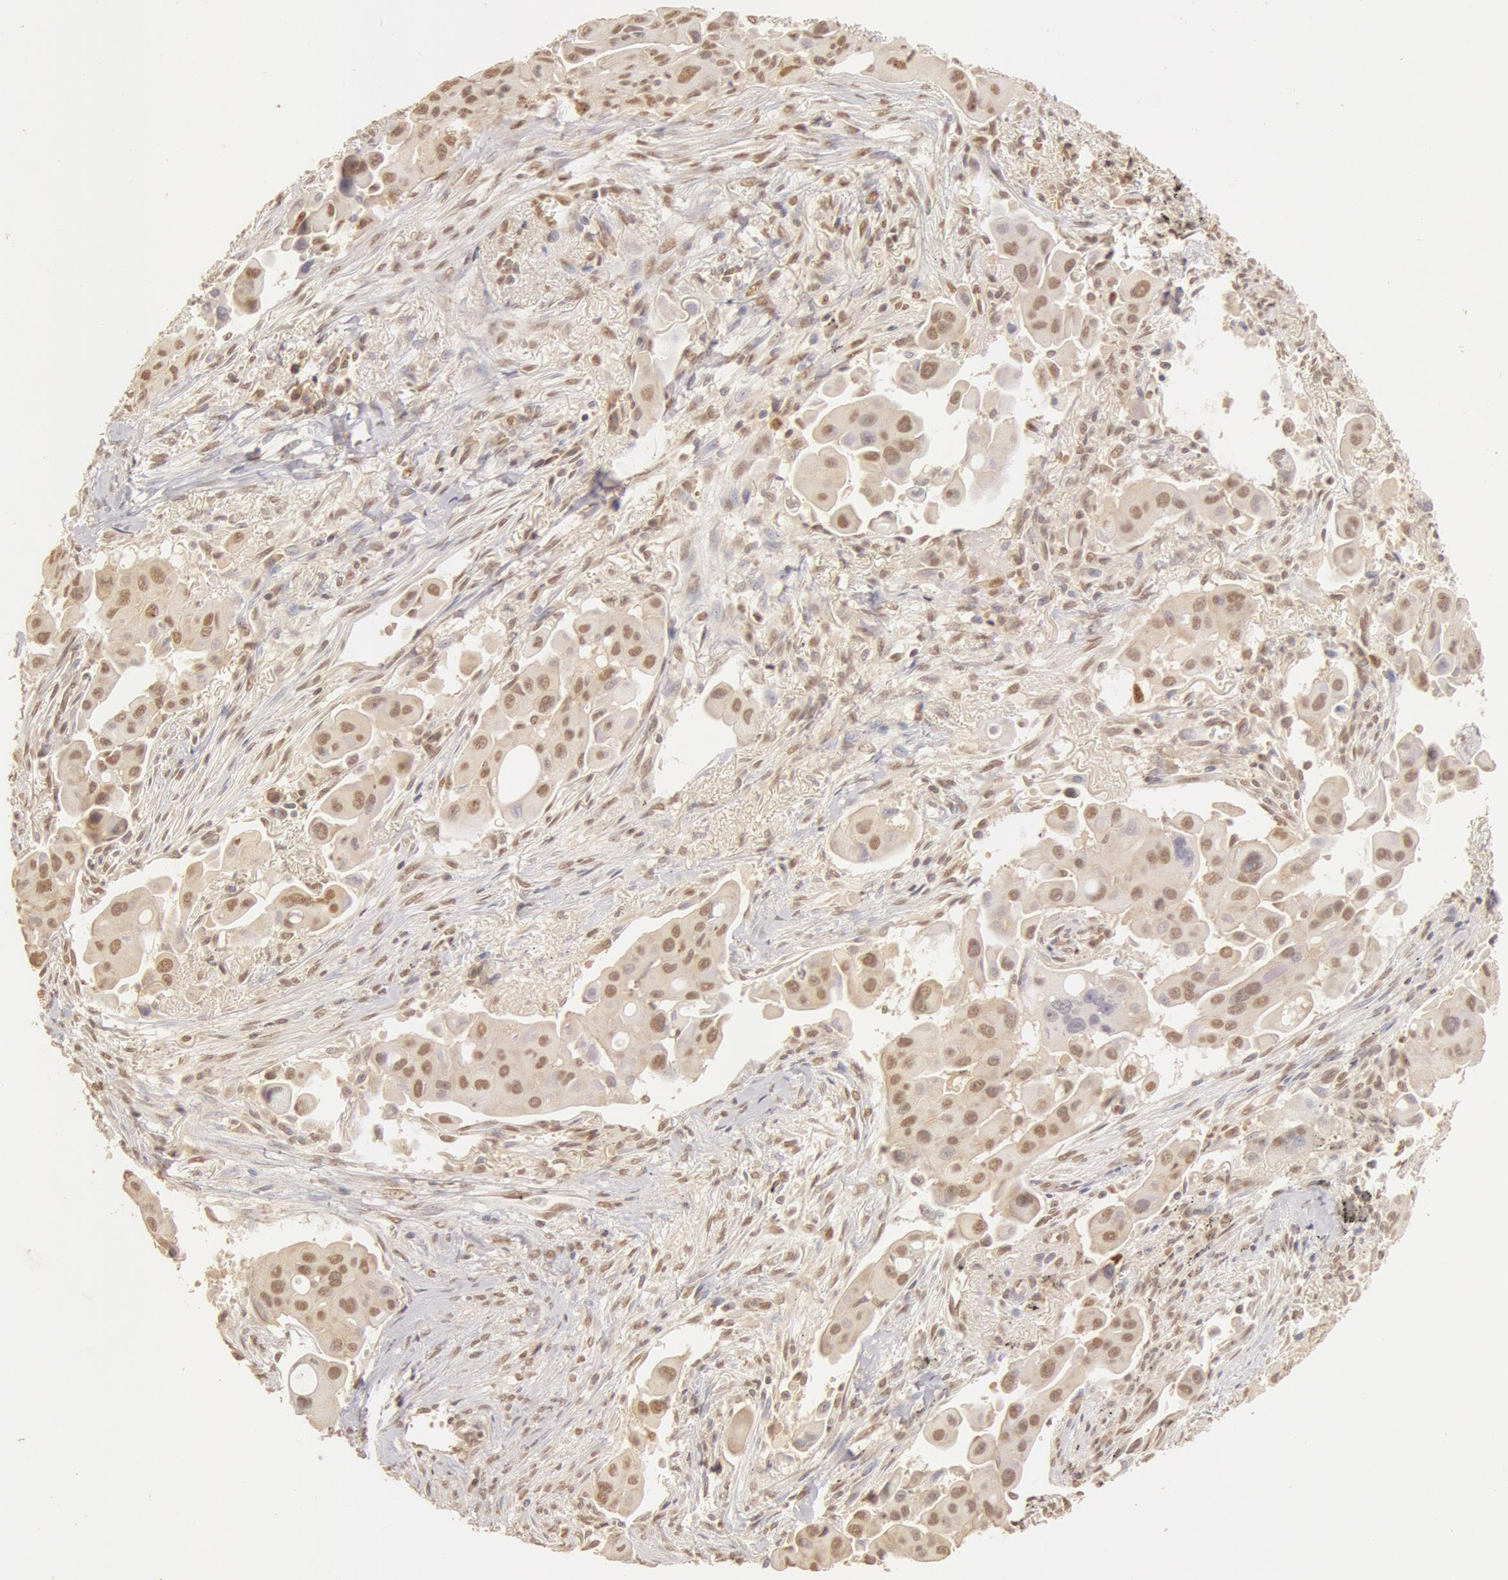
{"staining": {"intensity": "moderate", "quantity": ">75%", "location": "cytoplasmic/membranous,nuclear"}, "tissue": "lung cancer", "cell_type": "Tumor cells", "image_type": "cancer", "snomed": [{"axis": "morphology", "description": "Adenocarcinoma, NOS"}, {"axis": "topography", "description": "Lung"}], "caption": "Lung cancer (adenocarcinoma) stained with a brown dye exhibits moderate cytoplasmic/membranous and nuclear positive positivity in about >75% of tumor cells.", "gene": "SNRNP70", "patient": {"sex": "male", "age": 68}}